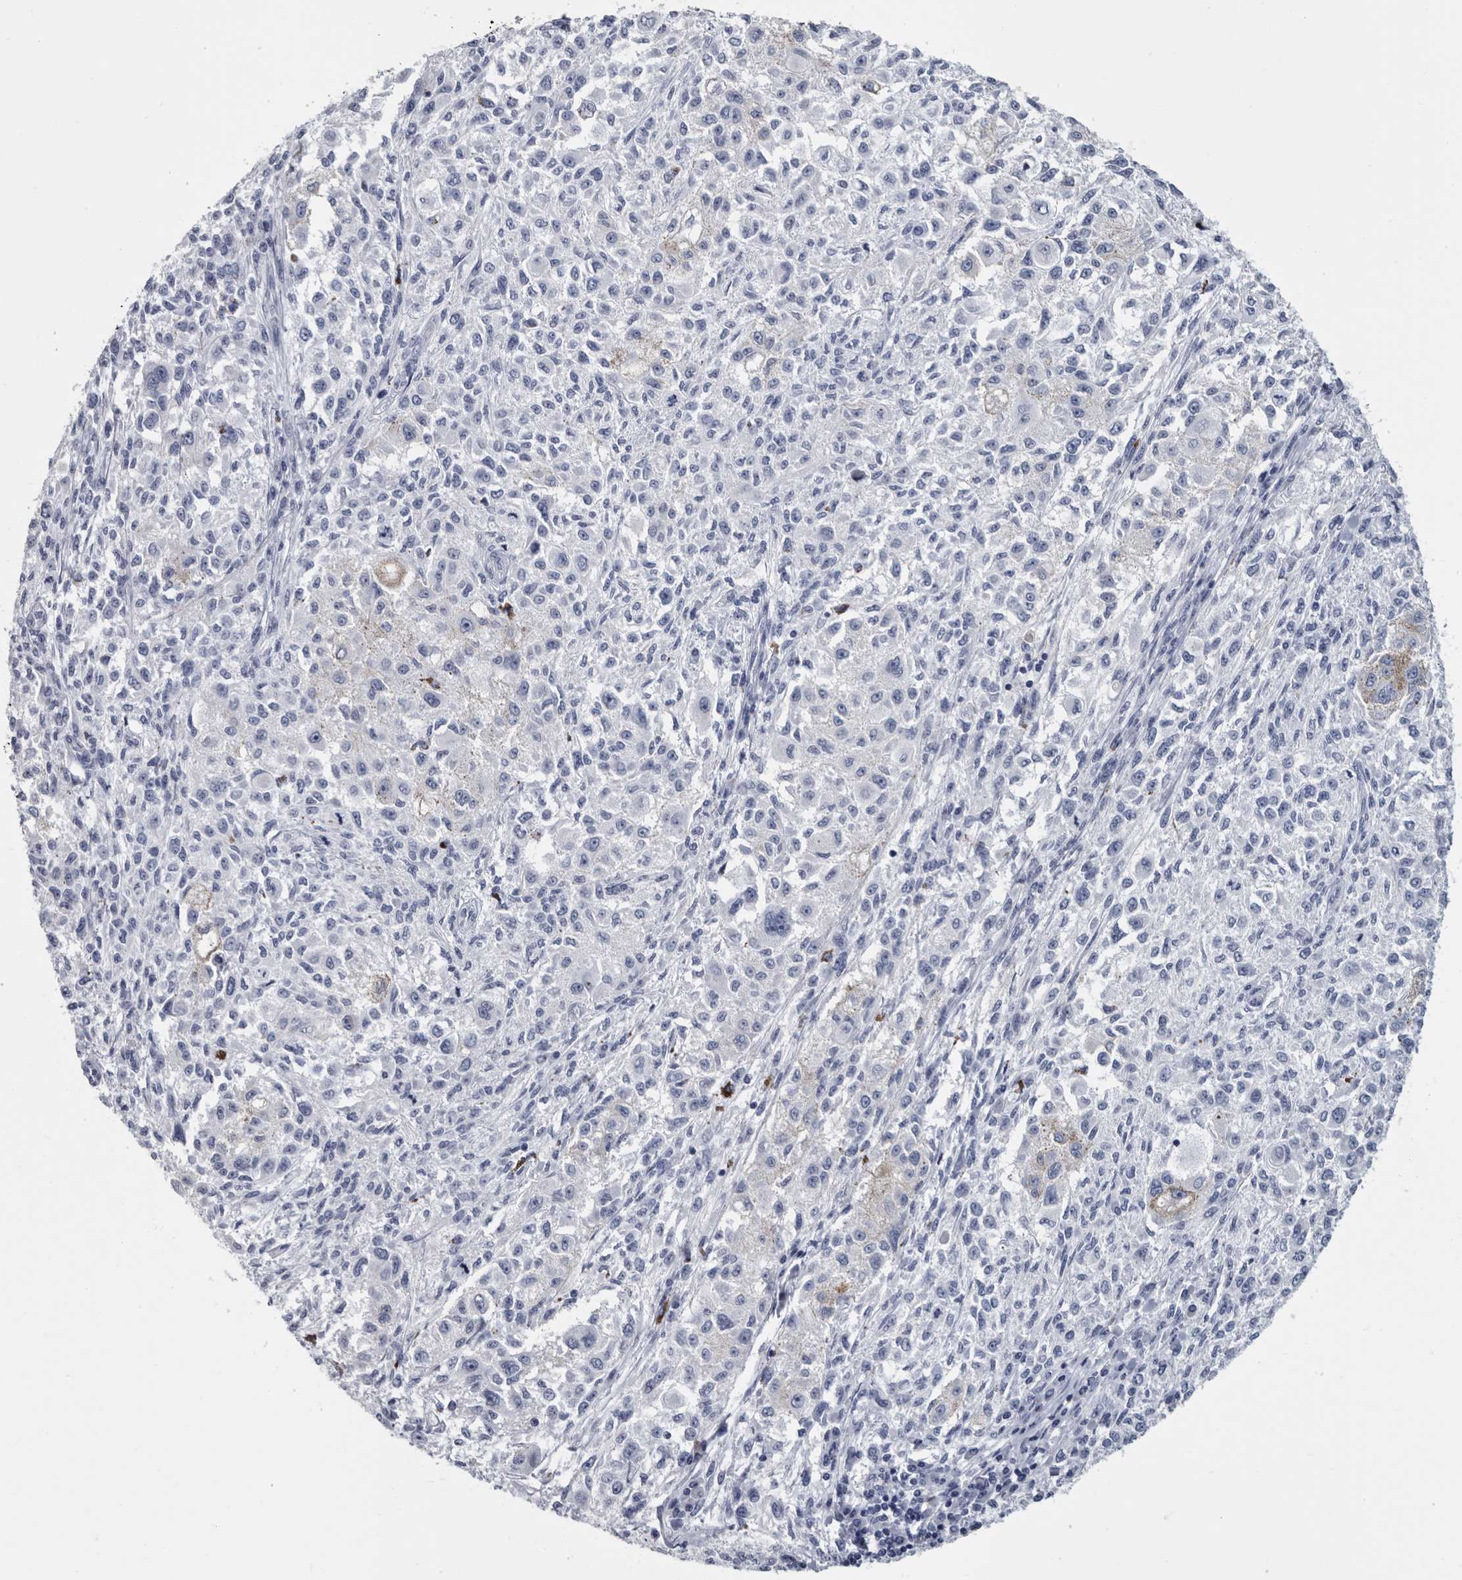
{"staining": {"intensity": "negative", "quantity": "none", "location": "none"}, "tissue": "melanoma", "cell_type": "Tumor cells", "image_type": "cancer", "snomed": [{"axis": "morphology", "description": "Necrosis, NOS"}, {"axis": "morphology", "description": "Malignant melanoma, NOS"}, {"axis": "topography", "description": "Skin"}], "caption": "The image demonstrates no staining of tumor cells in melanoma.", "gene": "WRAP73", "patient": {"sex": "female", "age": 87}}